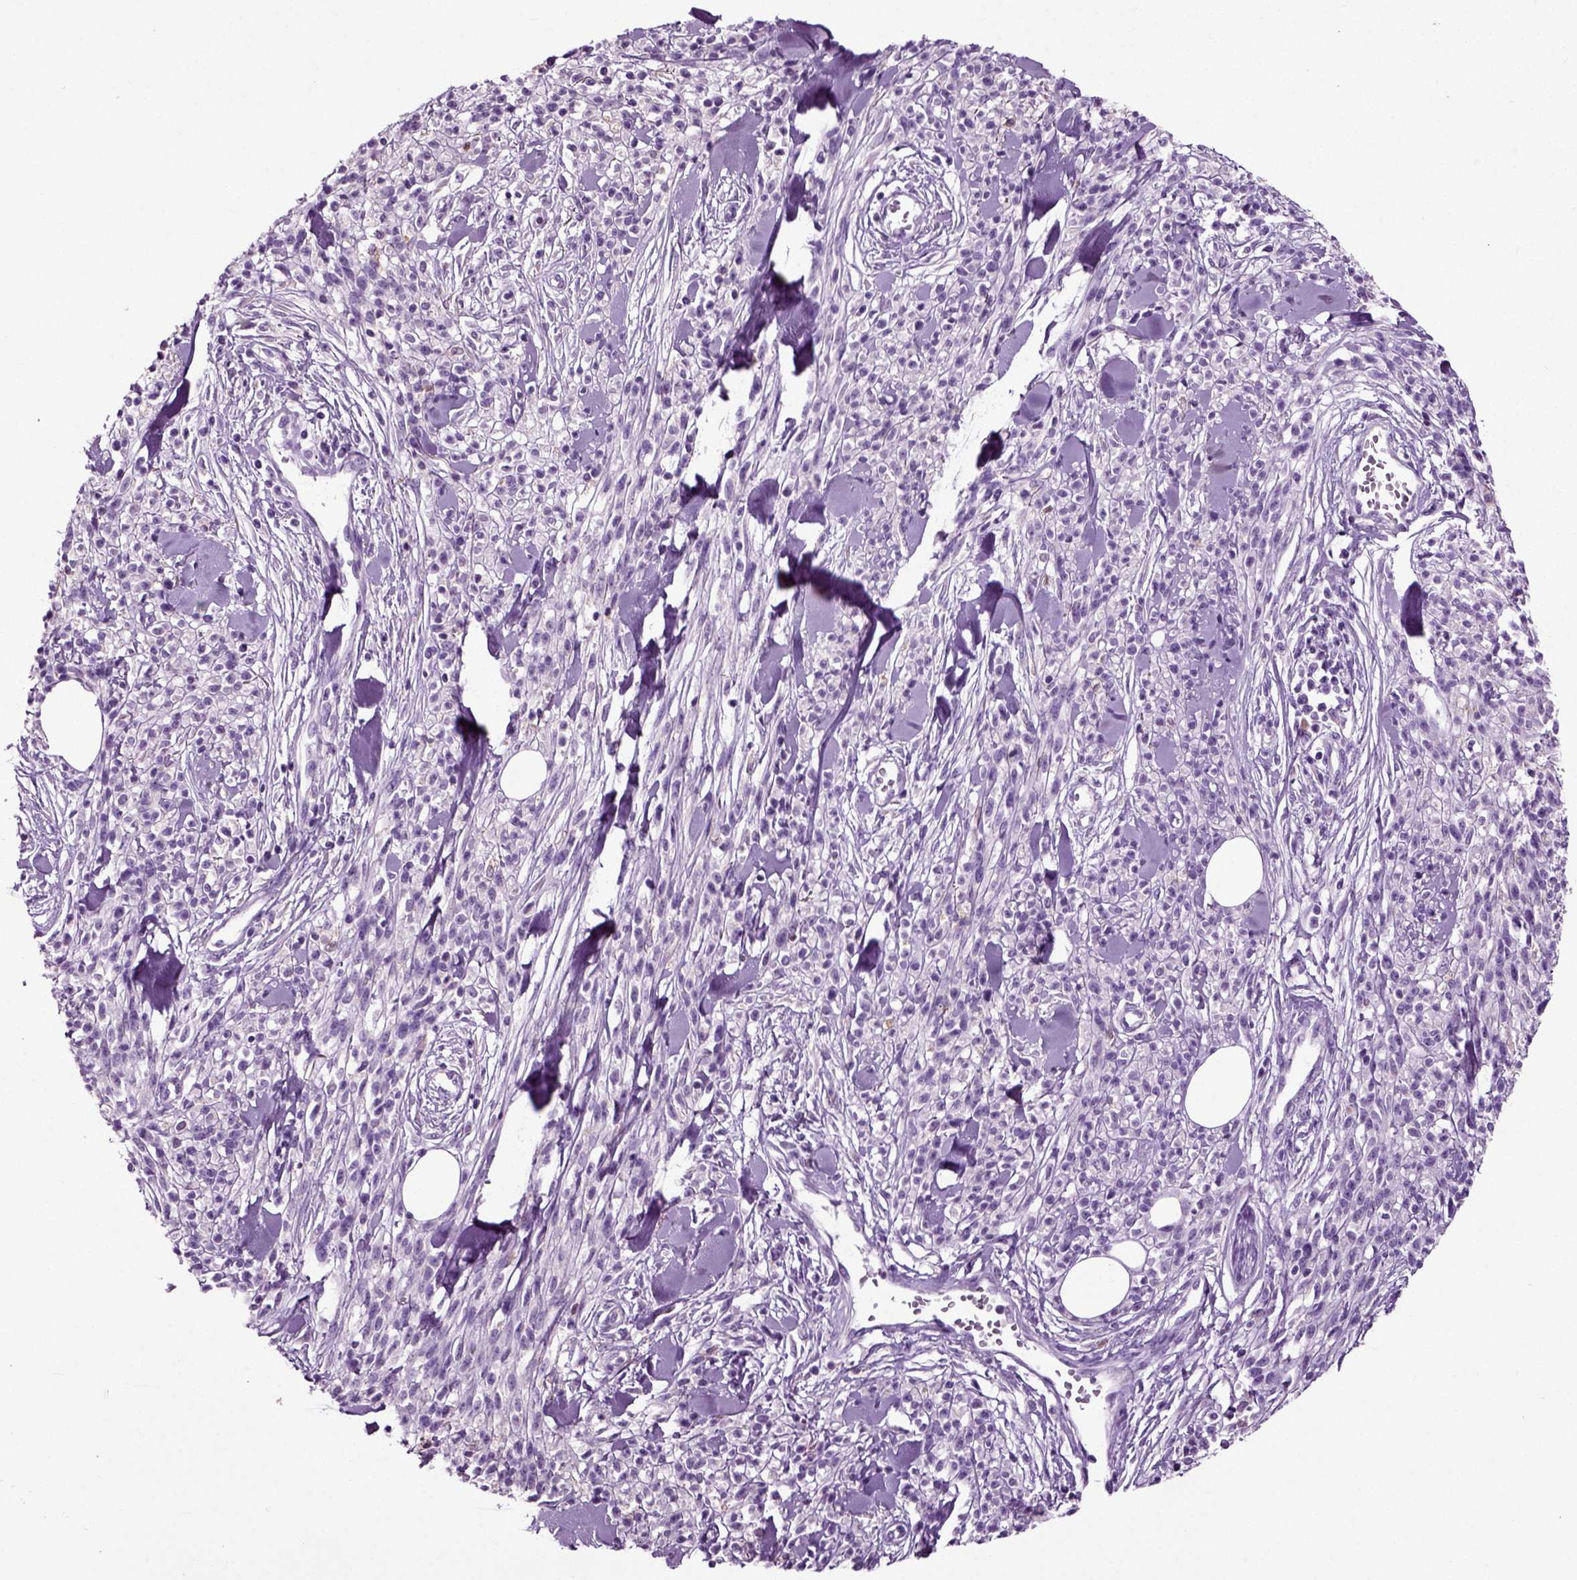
{"staining": {"intensity": "negative", "quantity": "none", "location": "none"}, "tissue": "melanoma", "cell_type": "Tumor cells", "image_type": "cancer", "snomed": [{"axis": "morphology", "description": "Malignant melanoma, NOS"}, {"axis": "topography", "description": "Skin"}, {"axis": "topography", "description": "Skin of trunk"}], "caption": "Immunohistochemistry (IHC) micrograph of neoplastic tissue: melanoma stained with DAB exhibits no significant protein expression in tumor cells.", "gene": "DNAH10", "patient": {"sex": "male", "age": 74}}